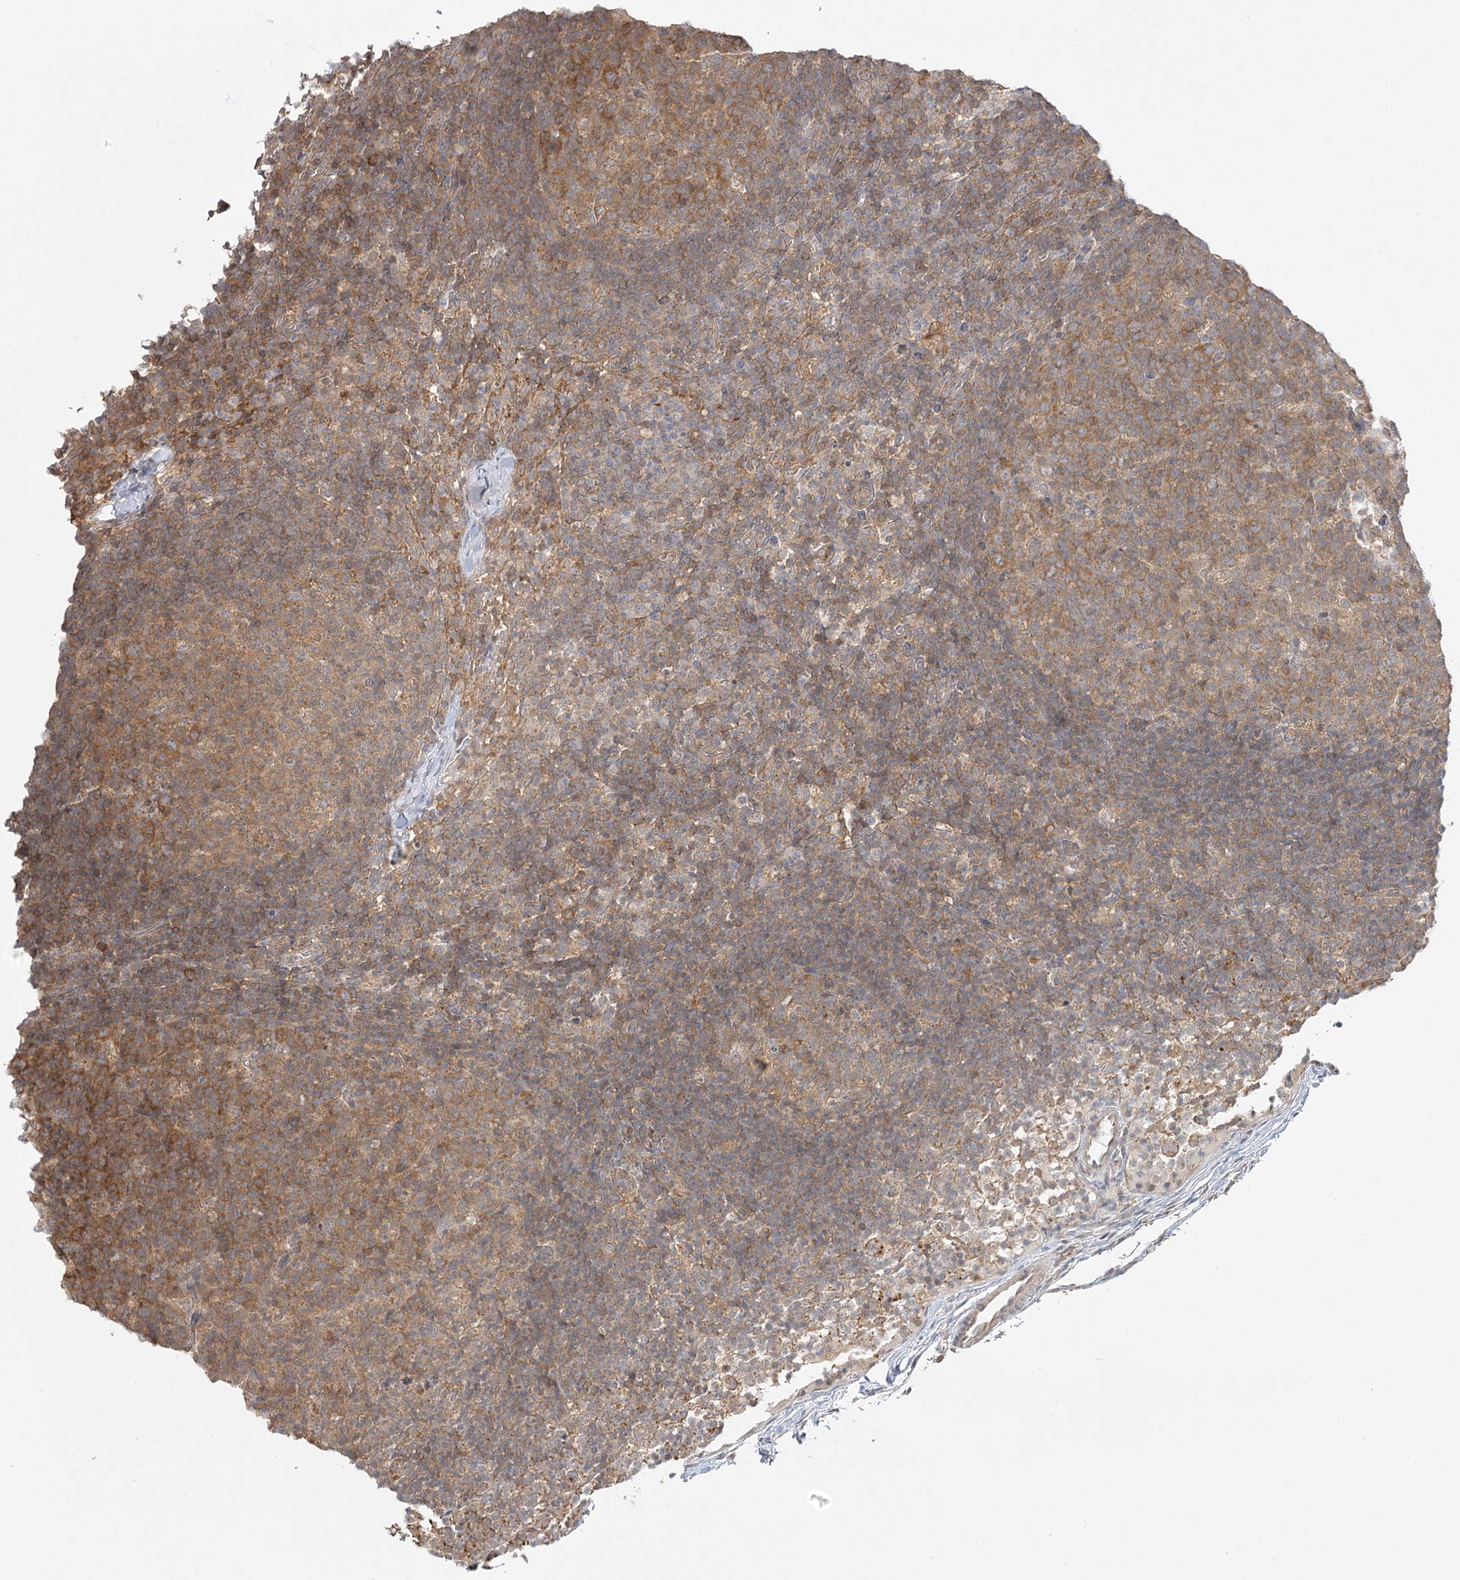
{"staining": {"intensity": "moderate", "quantity": ">75%", "location": "cytoplasmic/membranous"}, "tissue": "lymph node", "cell_type": "Germinal center cells", "image_type": "normal", "snomed": [{"axis": "morphology", "description": "Normal tissue, NOS"}, {"axis": "morphology", "description": "Inflammation, NOS"}, {"axis": "topography", "description": "Lymph node"}], "caption": "A medium amount of moderate cytoplasmic/membranous expression is identified in about >75% of germinal center cells in unremarkable lymph node. The staining is performed using DAB (3,3'-diaminobenzidine) brown chromogen to label protein expression. The nuclei are counter-stained blue using hematoxylin.", "gene": "INPP4B", "patient": {"sex": "male", "age": 55}}